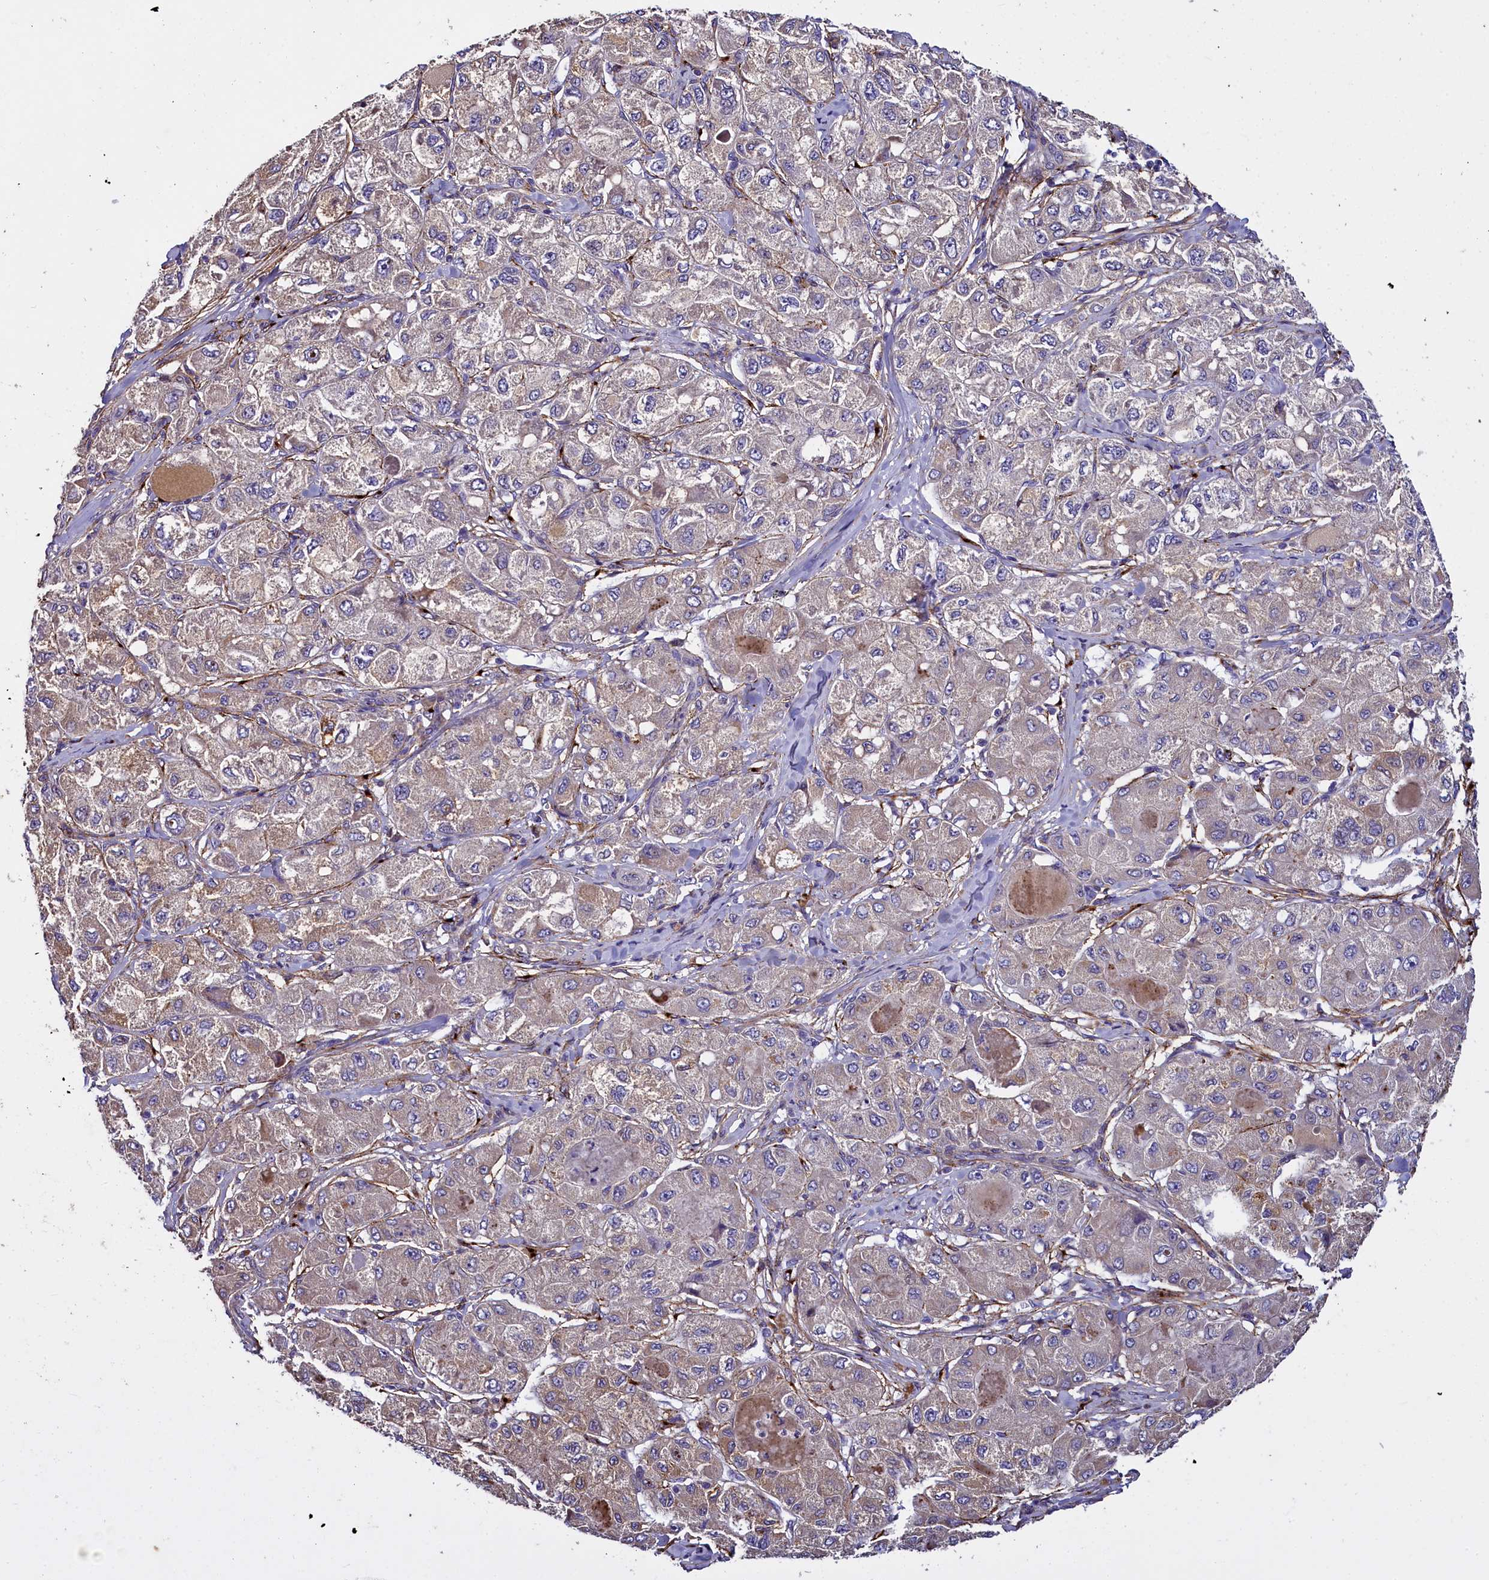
{"staining": {"intensity": "weak", "quantity": "<25%", "location": "cytoplasmic/membranous"}, "tissue": "liver cancer", "cell_type": "Tumor cells", "image_type": "cancer", "snomed": [{"axis": "morphology", "description": "Carcinoma, Hepatocellular, NOS"}, {"axis": "topography", "description": "Liver"}], "caption": "High magnification brightfield microscopy of liver cancer (hepatocellular carcinoma) stained with DAB (3,3'-diaminobenzidine) (brown) and counterstained with hematoxylin (blue): tumor cells show no significant staining.", "gene": "MRC2", "patient": {"sex": "male", "age": 80}}